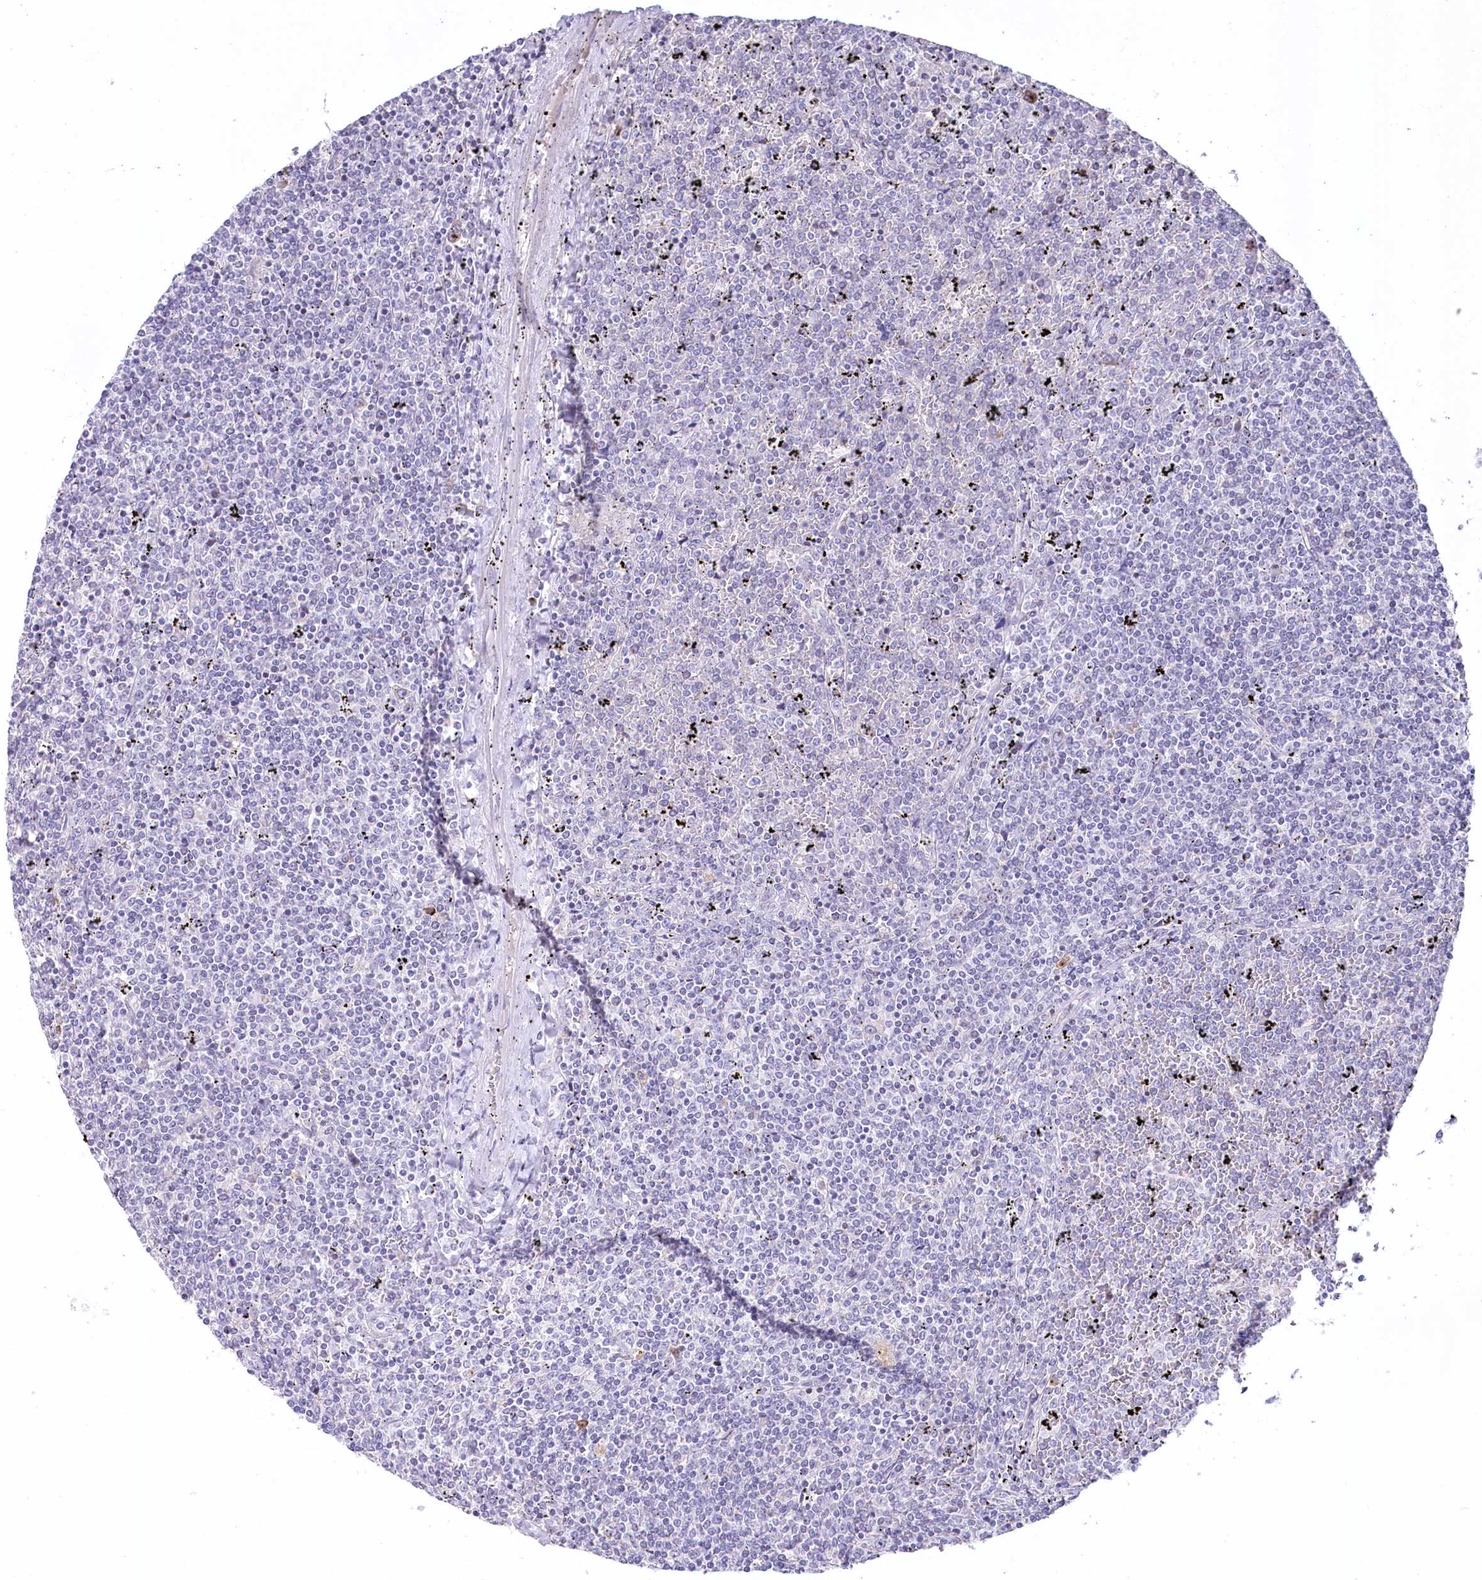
{"staining": {"intensity": "negative", "quantity": "none", "location": "none"}, "tissue": "lymphoma", "cell_type": "Tumor cells", "image_type": "cancer", "snomed": [{"axis": "morphology", "description": "Malignant lymphoma, non-Hodgkin's type, Low grade"}, {"axis": "topography", "description": "Spleen"}], "caption": "An IHC photomicrograph of lymphoma is shown. There is no staining in tumor cells of lymphoma.", "gene": "MYOZ1", "patient": {"sex": "female", "age": 19}}